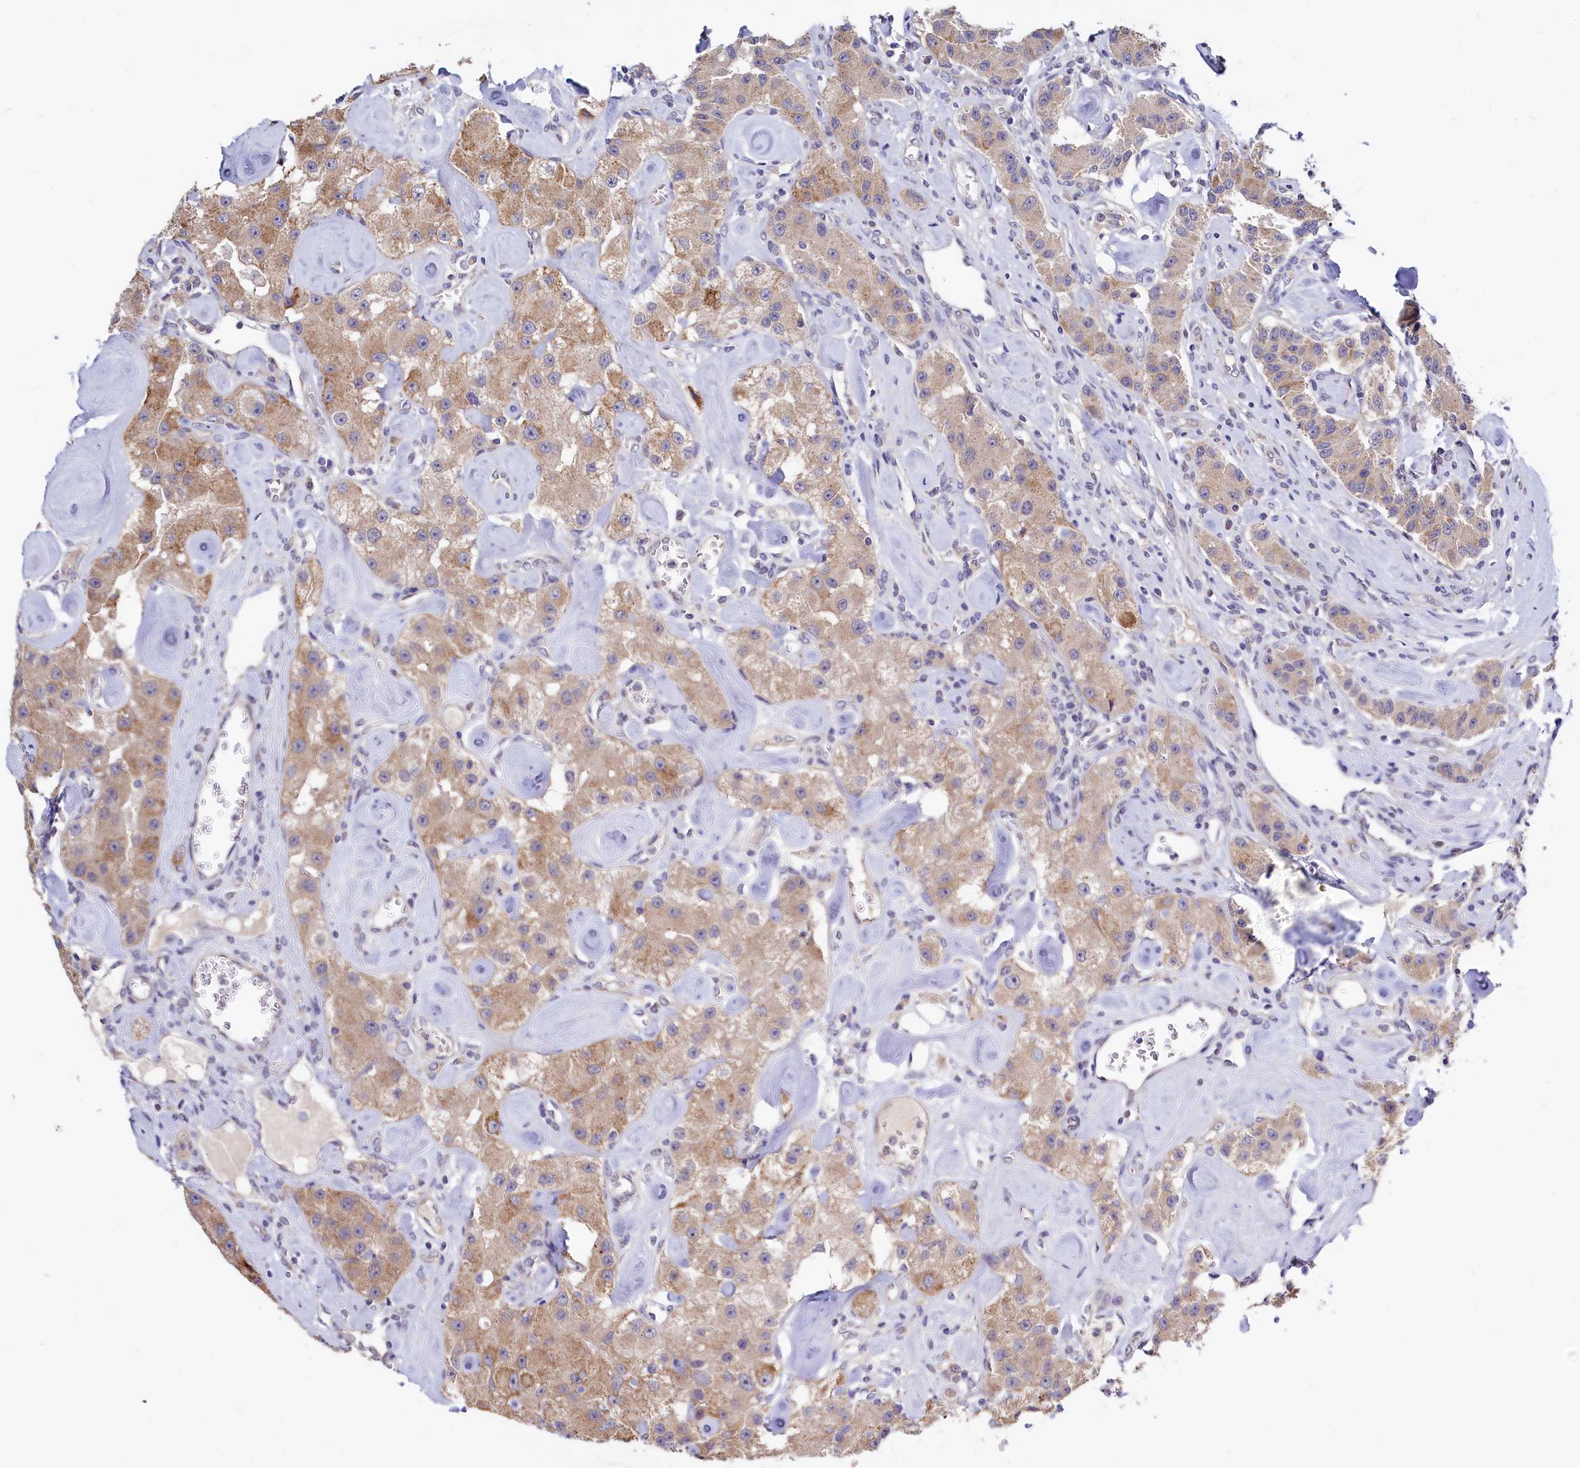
{"staining": {"intensity": "moderate", "quantity": ">75%", "location": "cytoplasmic/membranous"}, "tissue": "carcinoid", "cell_type": "Tumor cells", "image_type": "cancer", "snomed": [{"axis": "morphology", "description": "Carcinoid, malignant, NOS"}, {"axis": "topography", "description": "Pancreas"}], "caption": "Immunohistochemistry micrograph of carcinoid (malignant) stained for a protein (brown), which exhibits medium levels of moderate cytoplasmic/membranous expression in approximately >75% of tumor cells.", "gene": "SEC24C", "patient": {"sex": "male", "age": 41}}